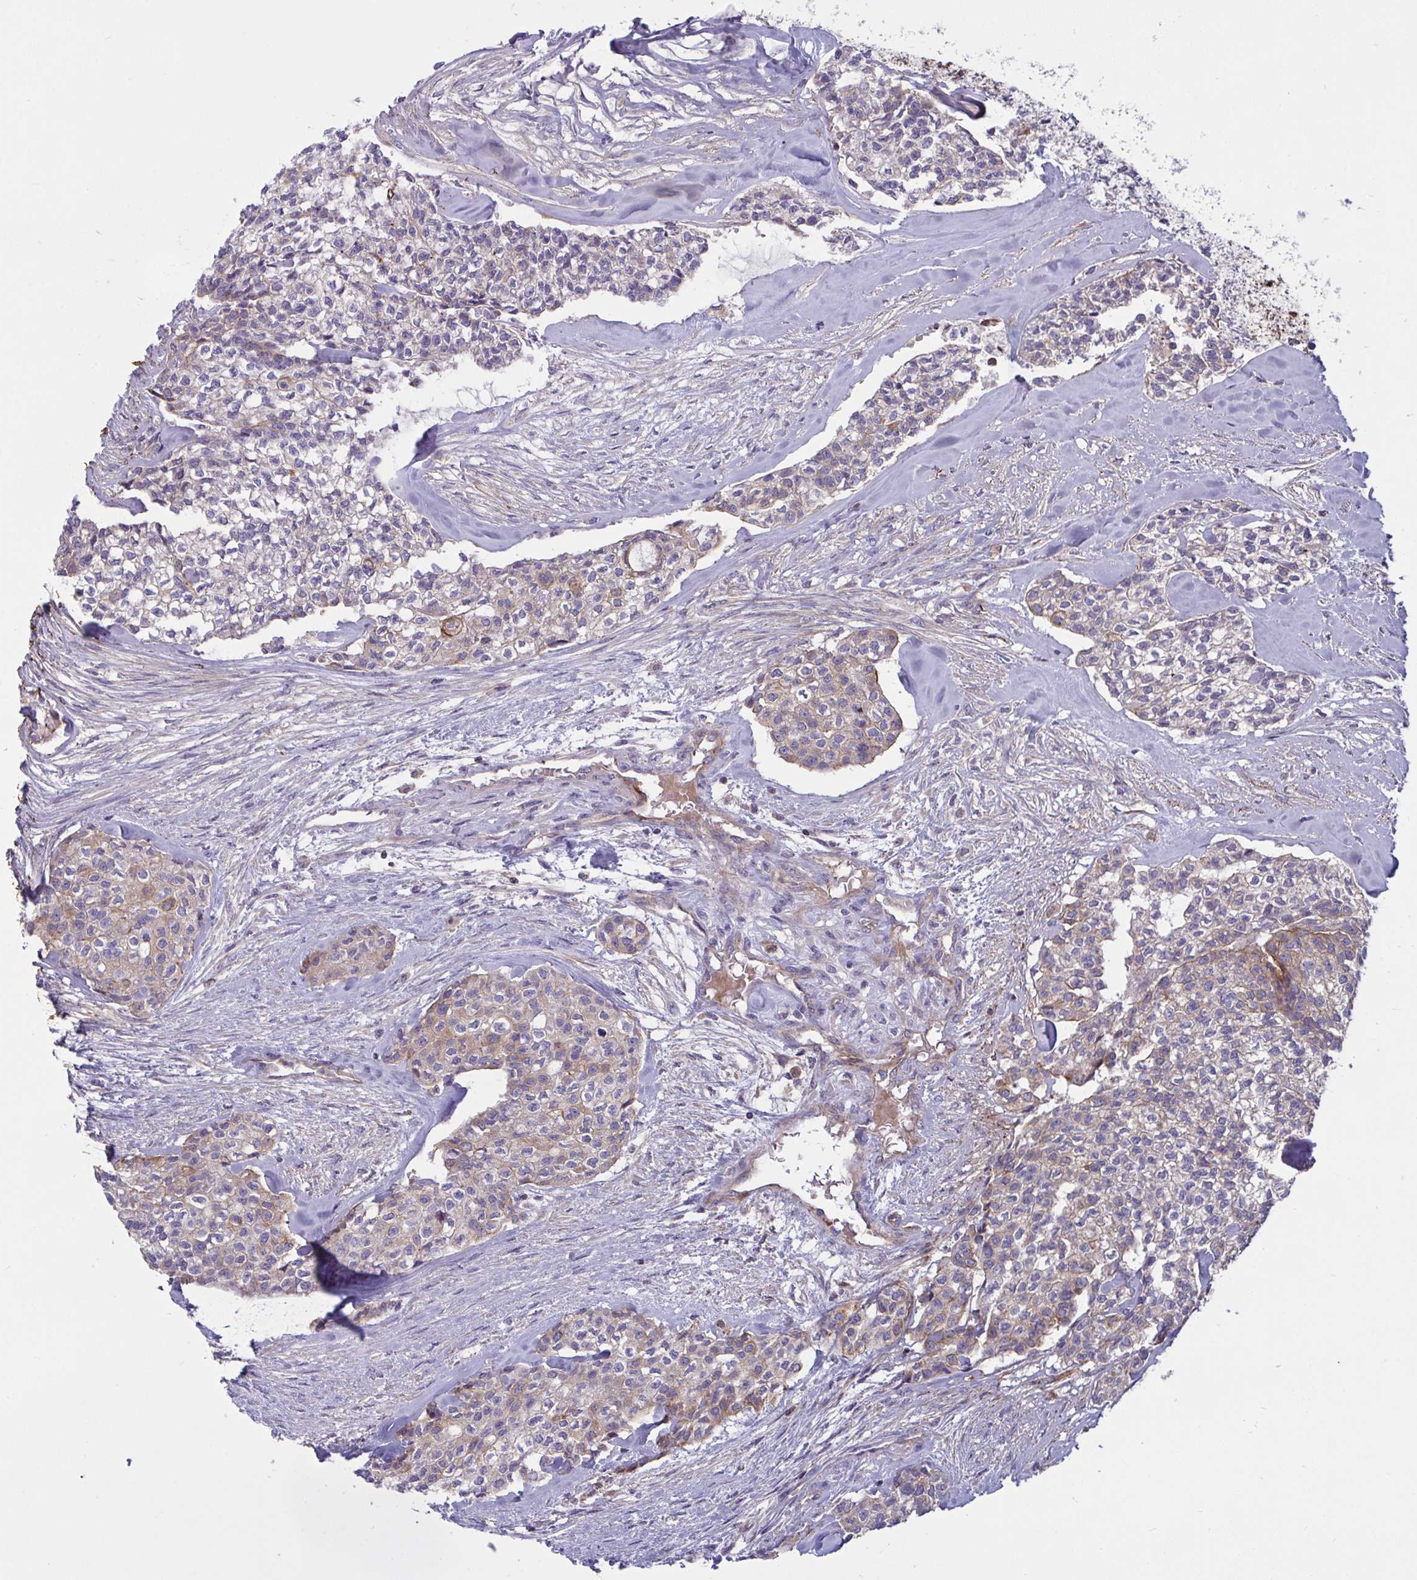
{"staining": {"intensity": "weak", "quantity": "<25%", "location": "cytoplasmic/membranous"}, "tissue": "head and neck cancer", "cell_type": "Tumor cells", "image_type": "cancer", "snomed": [{"axis": "morphology", "description": "Adenocarcinoma, NOS"}, {"axis": "topography", "description": "Head-Neck"}], "caption": "Immunohistochemistry (IHC) photomicrograph of head and neck cancer (adenocarcinoma) stained for a protein (brown), which shows no staining in tumor cells.", "gene": "TANK", "patient": {"sex": "male", "age": 81}}